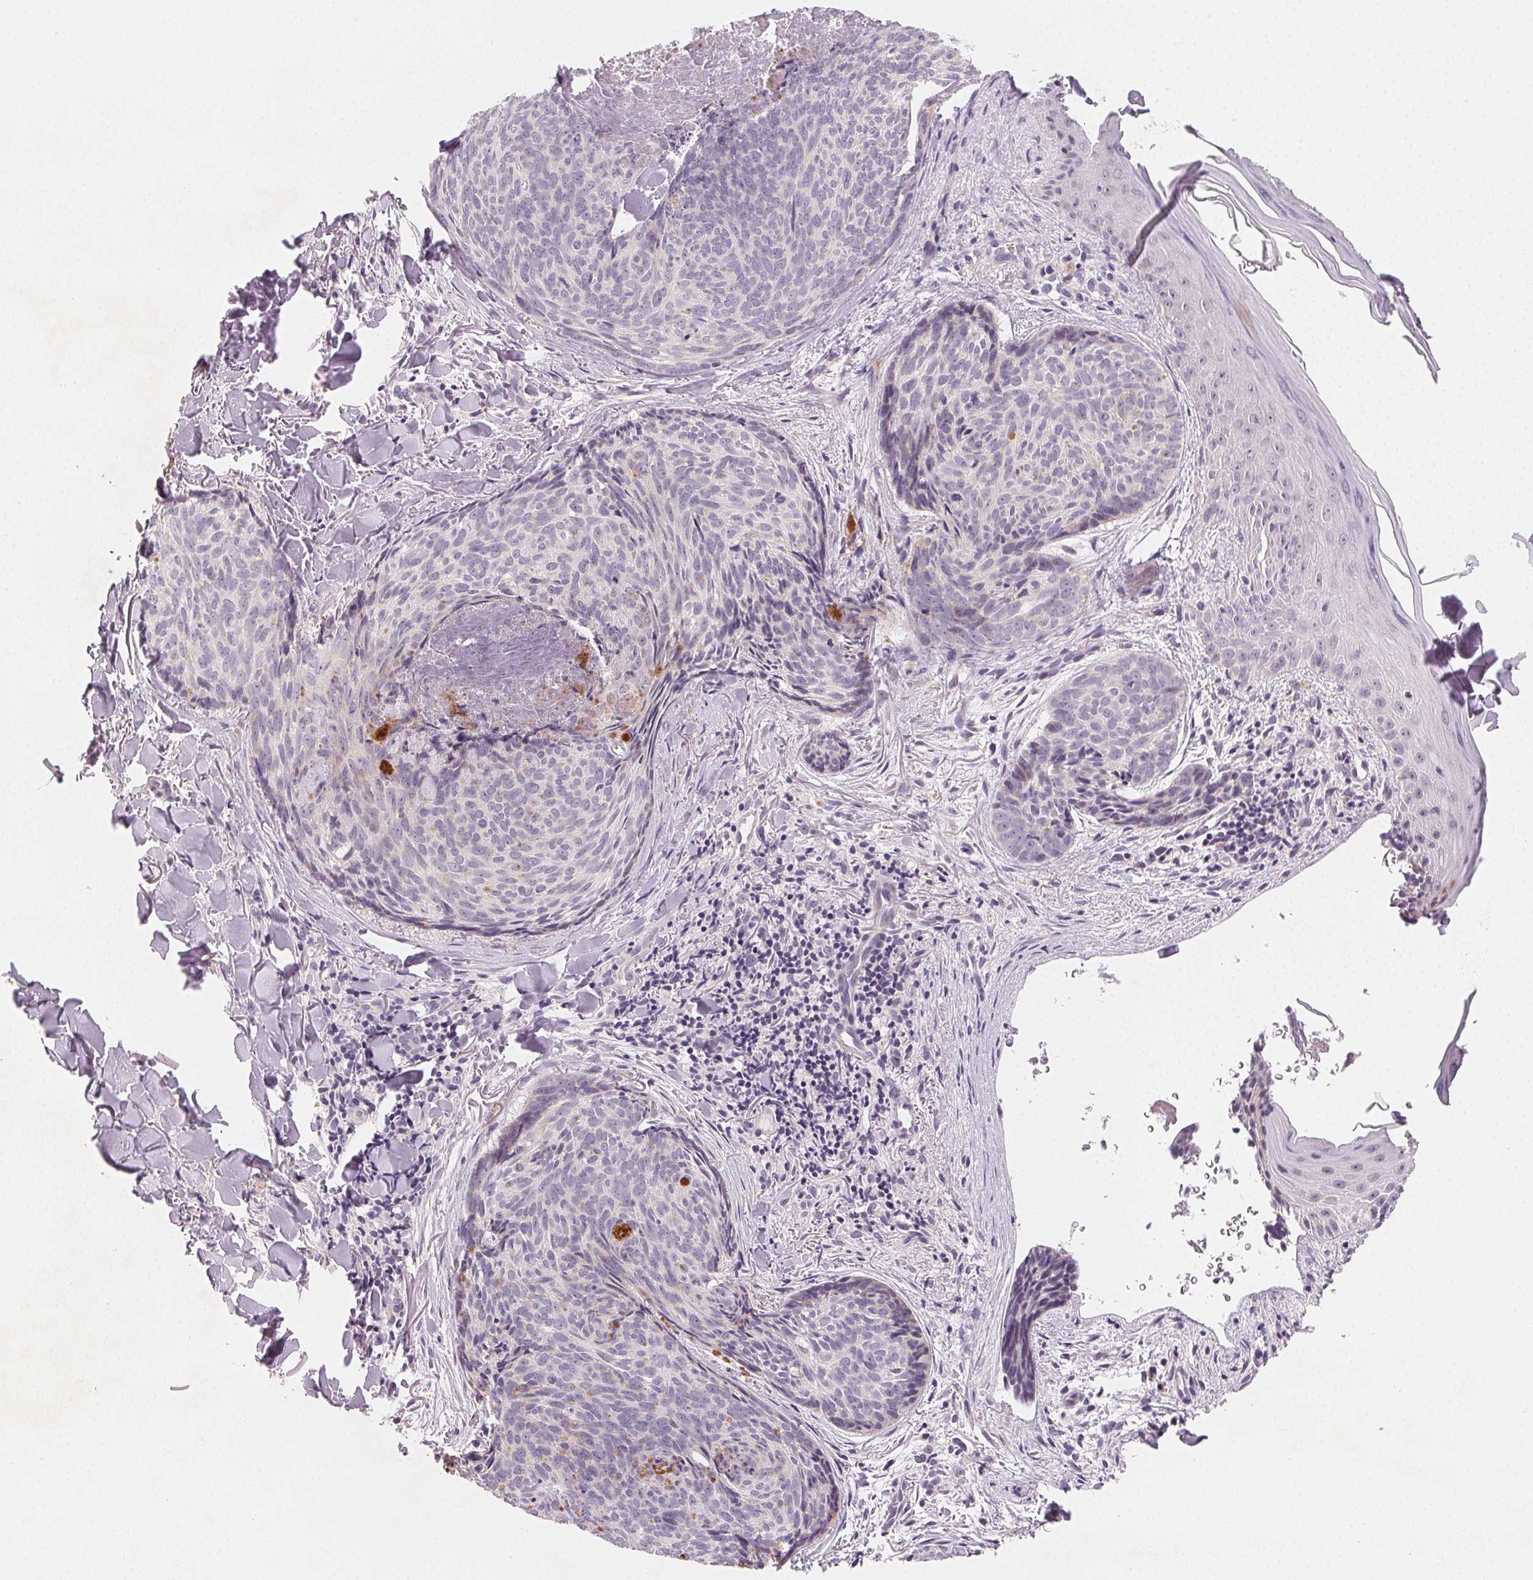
{"staining": {"intensity": "negative", "quantity": "none", "location": "none"}, "tissue": "skin cancer", "cell_type": "Tumor cells", "image_type": "cancer", "snomed": [{"axis": "morphology", "description": "Basal cell carcinoma"}, {"axis": "topography", "description": "Skin"}], "caption": "DAB (3,3'-diaminobenzidine) immunohistochemical staining of human skin basal cell carcinoma exhibits no significant positivity in tumor cells.", "gene": "MYBL1", "patient": {"sex": "female", "age": 82}}